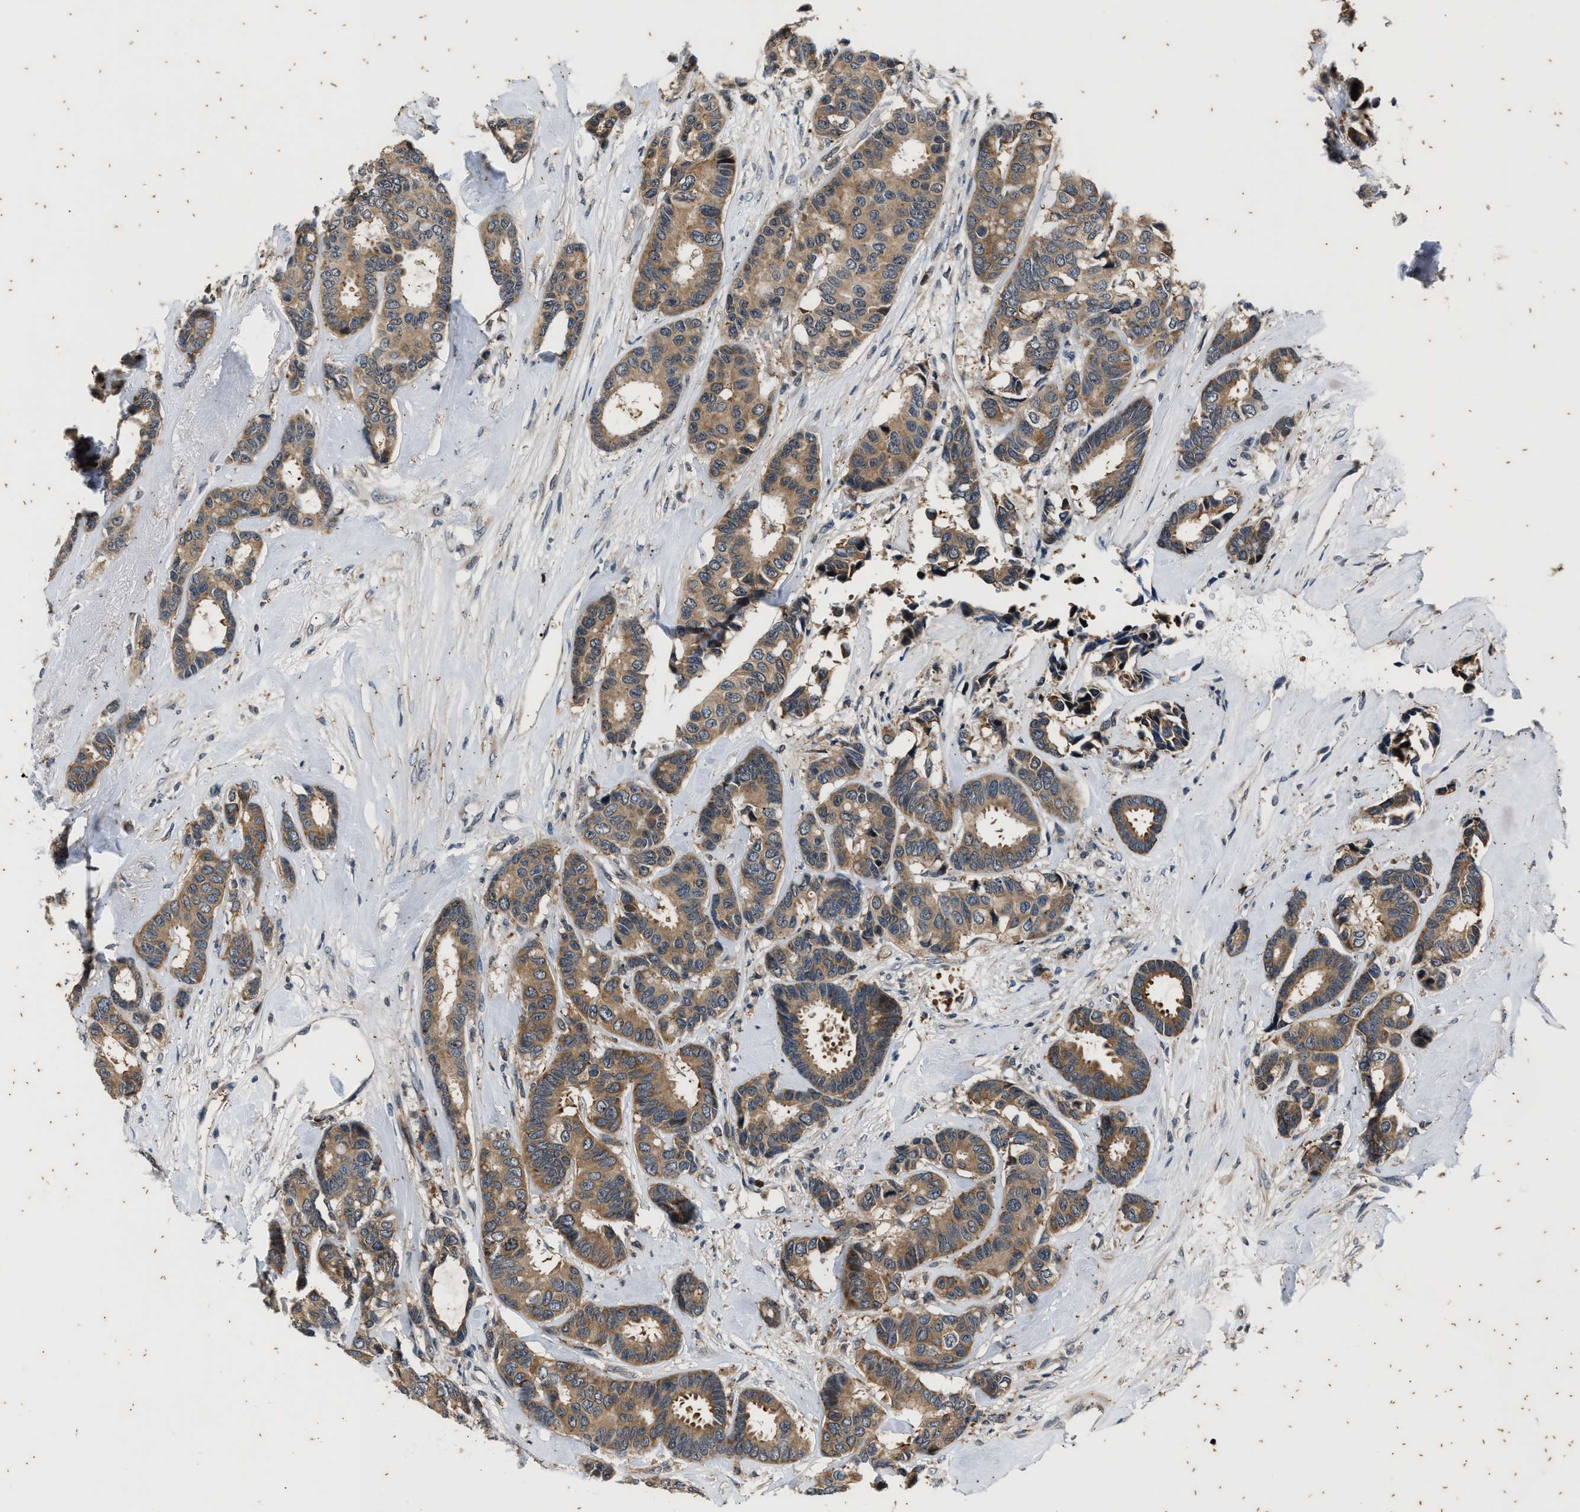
{"staining": {"intensity": "moderate", "quantity": ">75%", "location": "cytoplasmic/membranous"}, "tissue": "breast cancer", "cell_type": "Tumor cells", "image_type": "cancer", "snomed": [{"axis": "morphology", "description": "Duct carcinoma"}, {"axis": "topography", "description": "Breast"}], "caption": "Immunohistochemical staining of breast infiltrating ductal carcinoma demonstrates medium levels of moderate cytoplasmic/membranous protein expression in about >75% of tumor cells.", "gene": "PTPN7", "patient": {"sex": "female", "age": 87}}